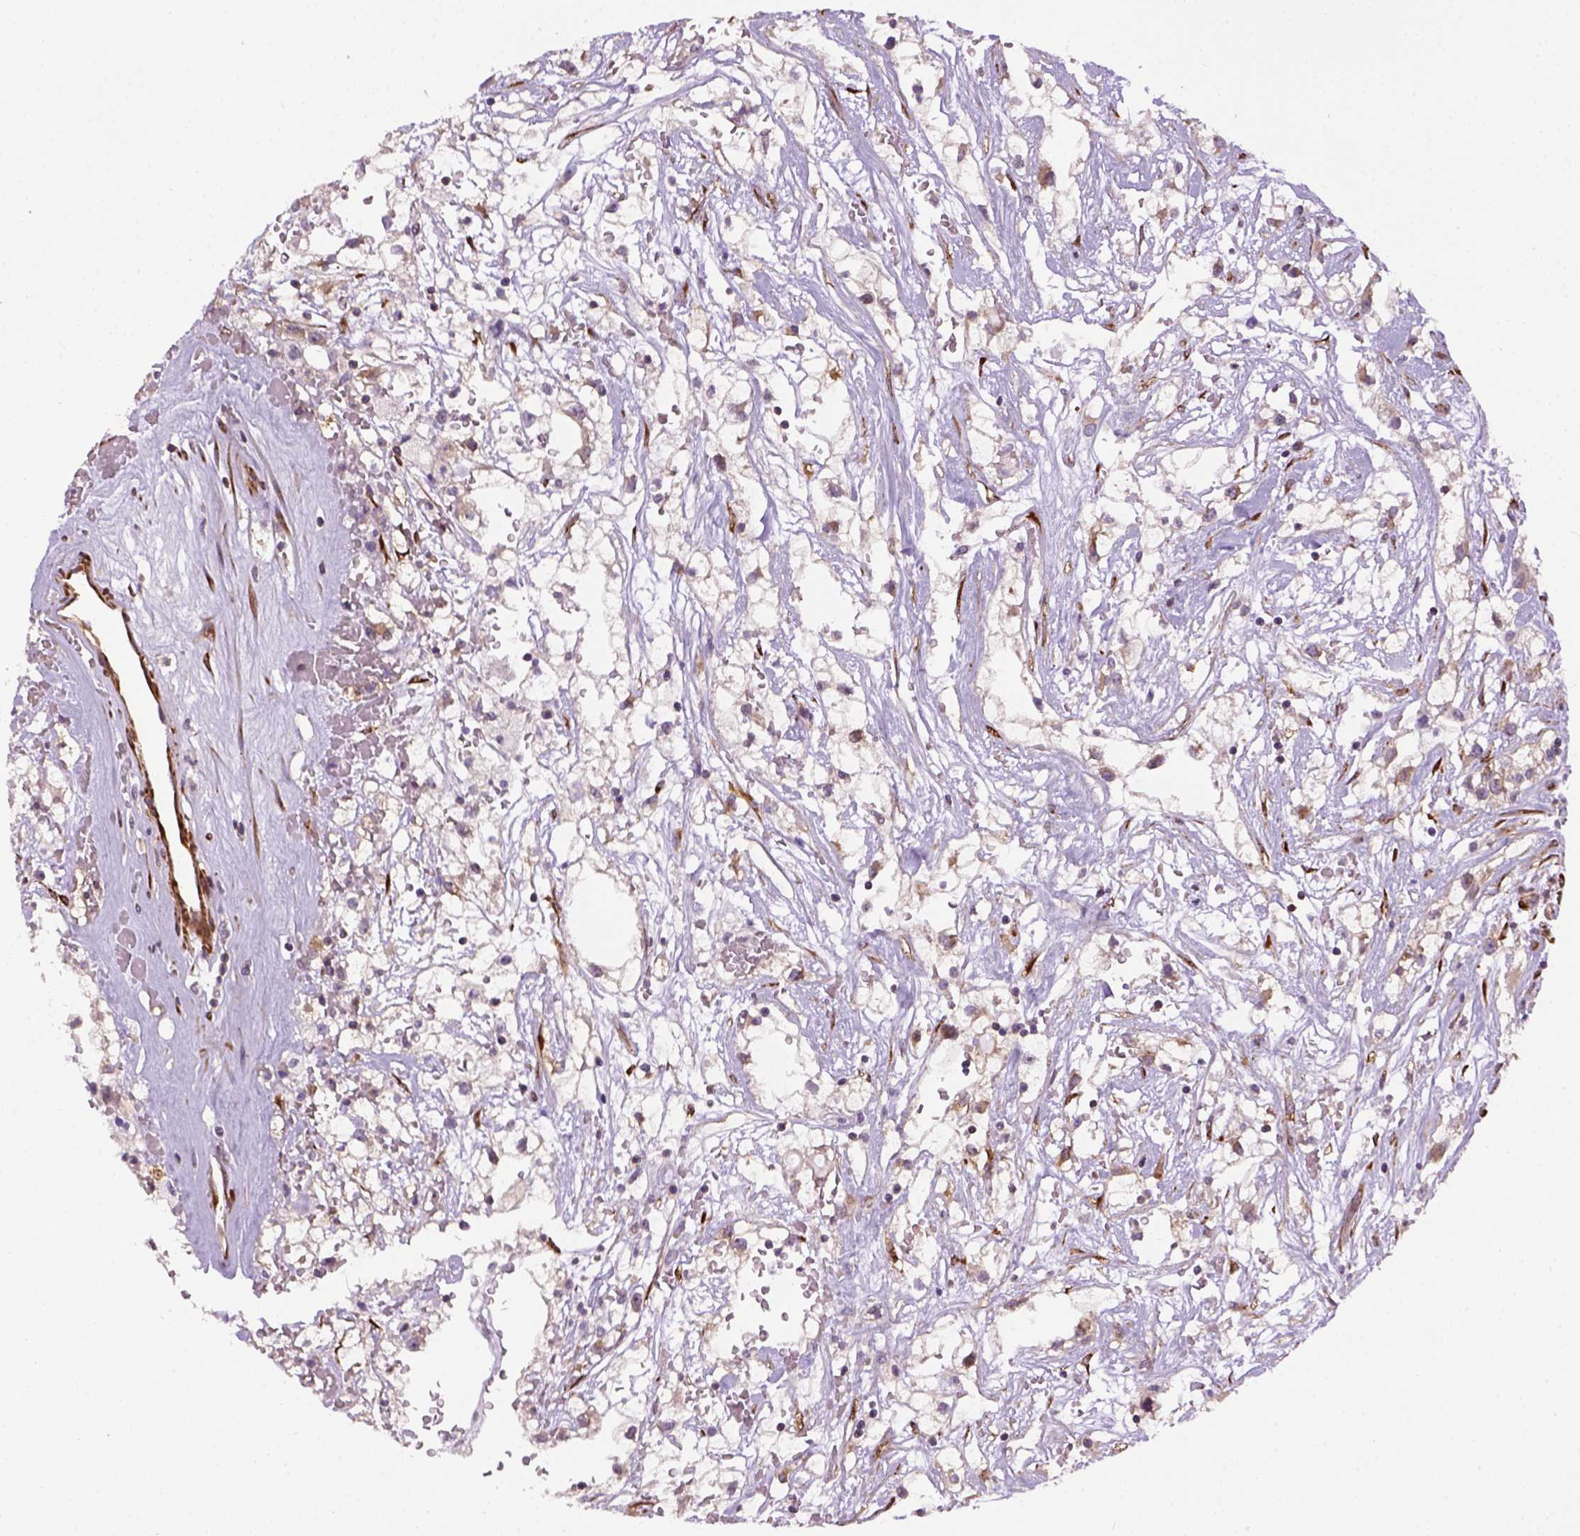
{"staining": {"intensity": "negative", "quantity": "none", "location": "none"}, "tissue": "renal cancer", "cell_type": "Tumor cells", "image_type": "cancer", "snomed": [{"axis": "morphology", "description": "Adenocarcinoma, NOS"}, {"axis": "topography", "description": "Kidney"}], "caption": "This is an immunohistochemistry (IHC) image of human renal cancer (adenocarcinoma). There is no staining in tumor cells.", "gene": "KAZN", "patient": {"sex": "male", "age": 59}}